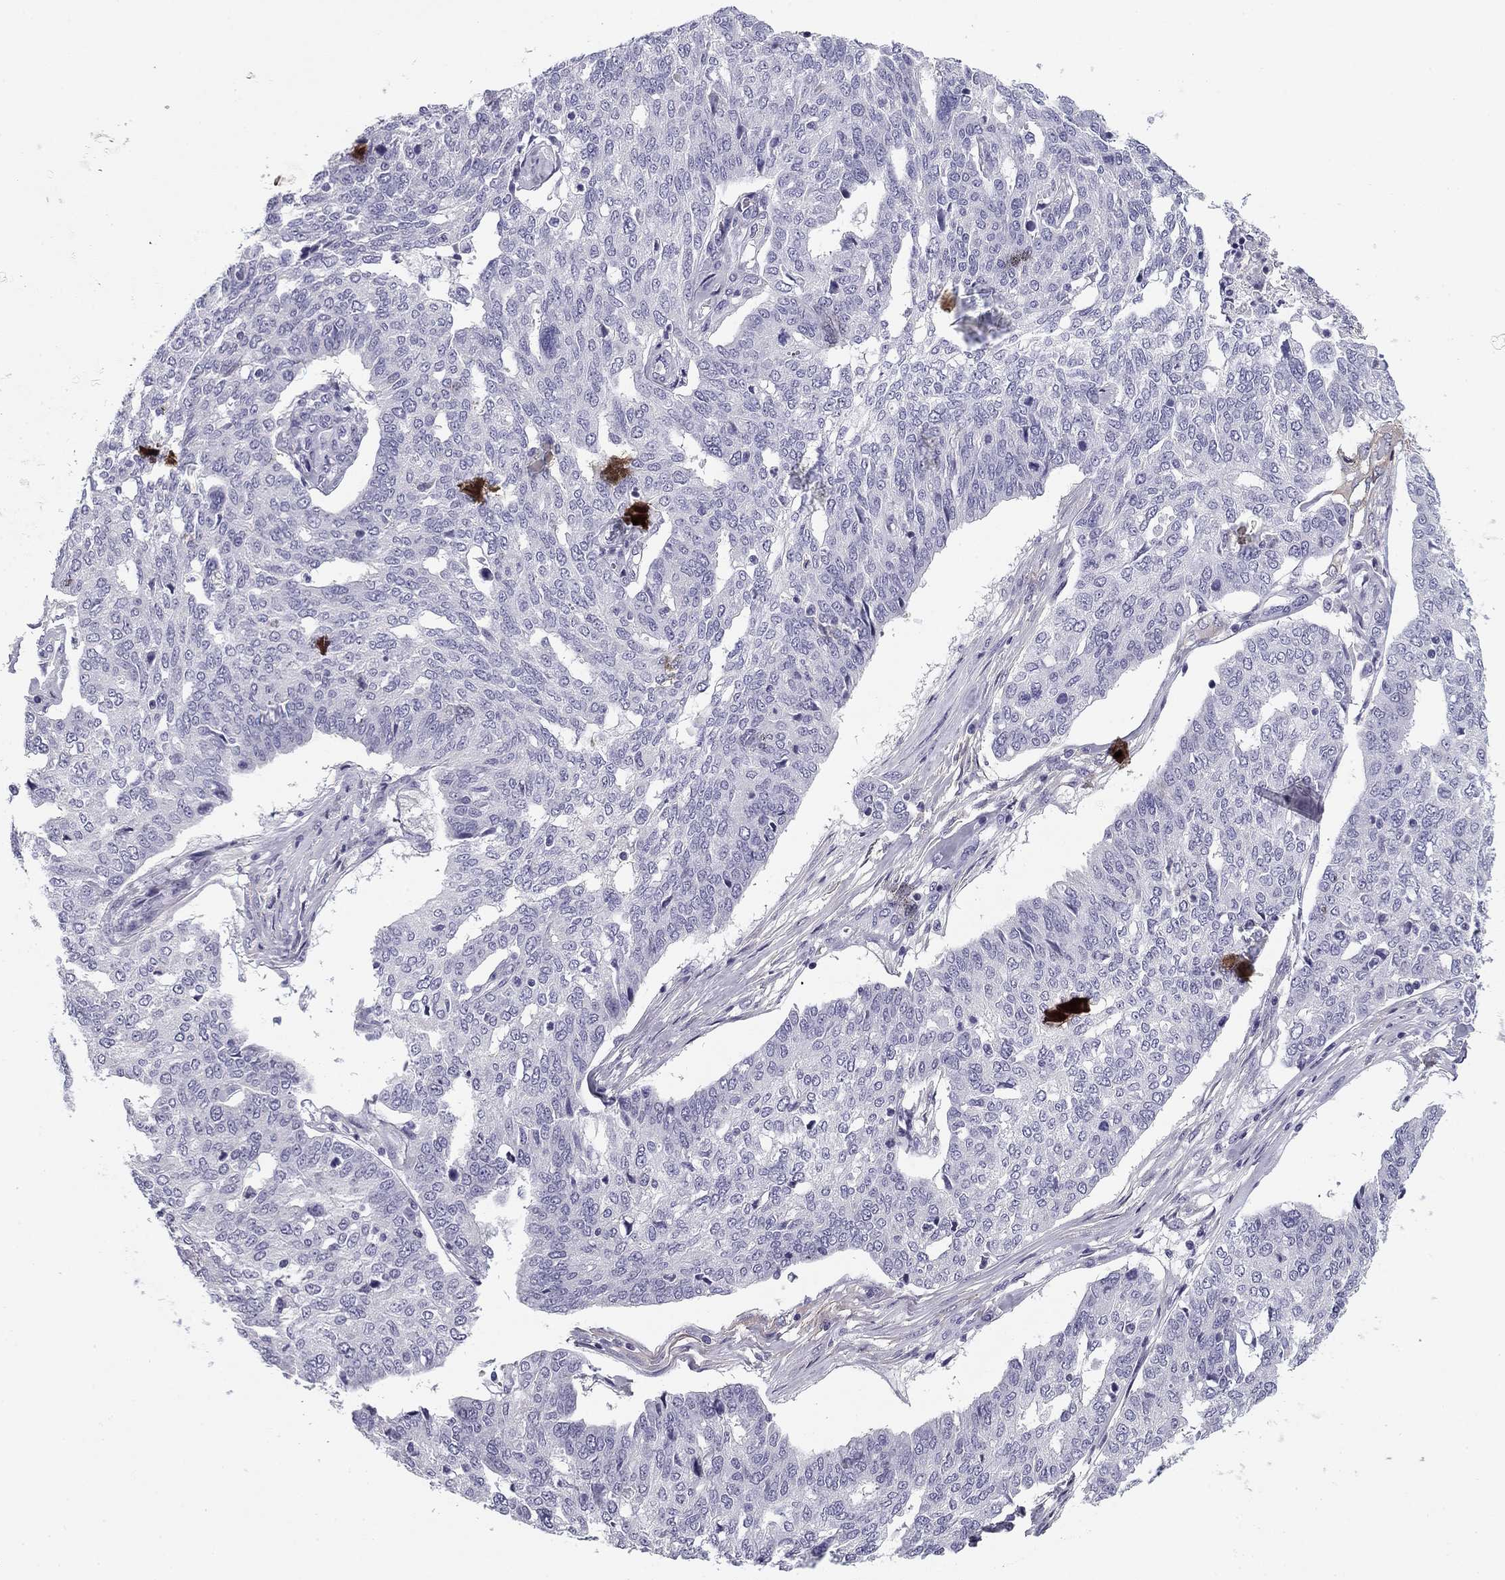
{"staining": {"intensity": "negative", "quantity": "none", "location": "none"}, "tissue": "ovarian cancer", "cell_type": "Tumor cells", "image_type": "cancer", "snomed": [{"axis": "morphology", "description": "Cystadenocarcinoma, serous, NOS"}, {"axis": "topography", "description": "Ovary"}], "caption": "IHC micrograph of neoplastic tissue: human ovarian cancer stained with DAB (3,3'-diaminobenzidine) displays no significant protein positivity in tumor cells.", "gene": "FLNC", "patient": {"sex": "female", "age": 67}}